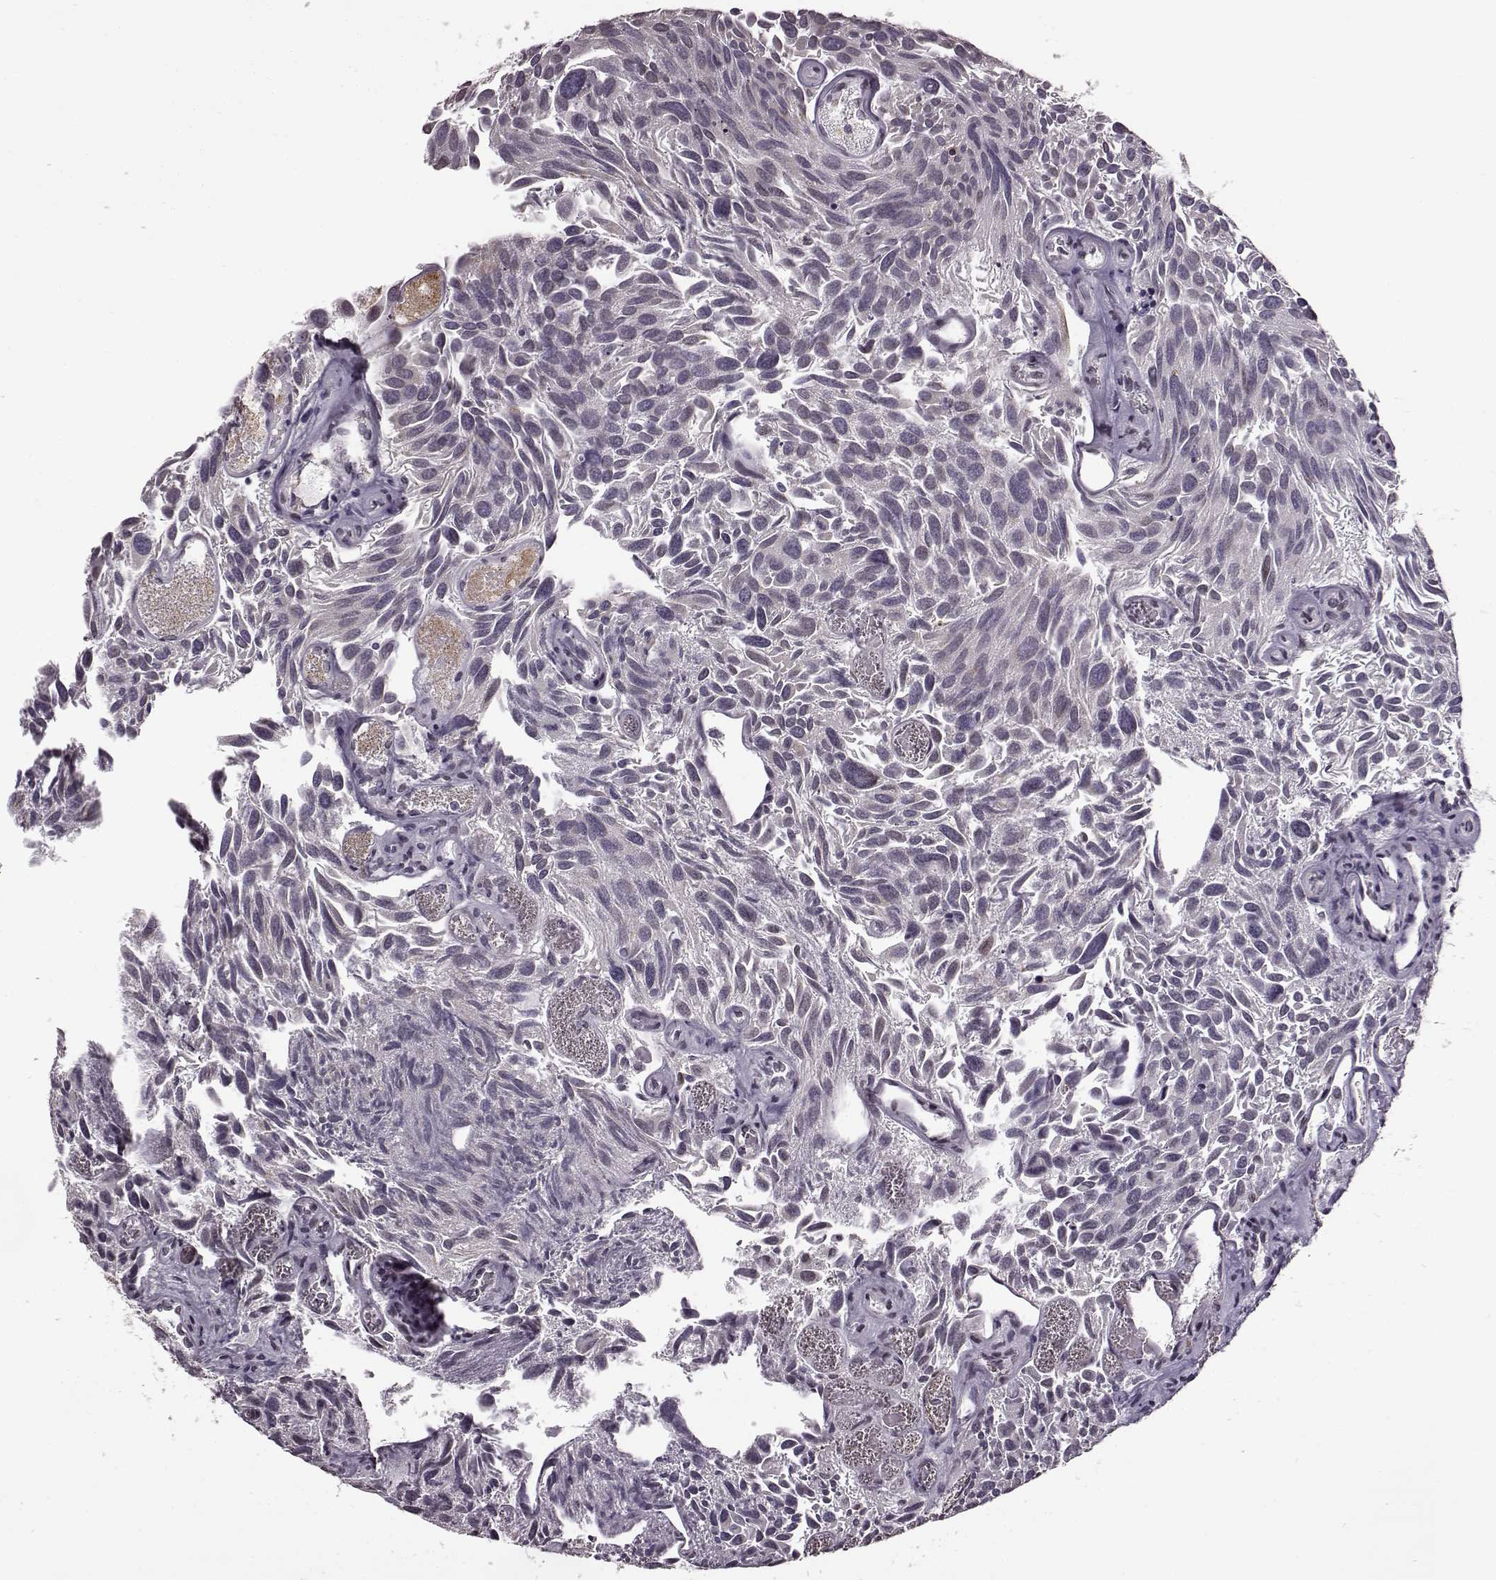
{"staining": {"intensity": "negative", "quantity": "none", "location": "none"}, "tissue": "urothelial cancer", "cell_type": "Tumor cells", "image_type": "cancer", "snomed": [{"axis": "morphology", "description": "Urothelial carcinoma, Low grade"}, {"axis": "topography", "description": "Urinary bladder"}], "caption": "Immunohistochemical staining of urothelial cancer reveals no significant staining in tumor cells.", "gene": "STX1B", "patient": {"sex": "female", "age": 69}}